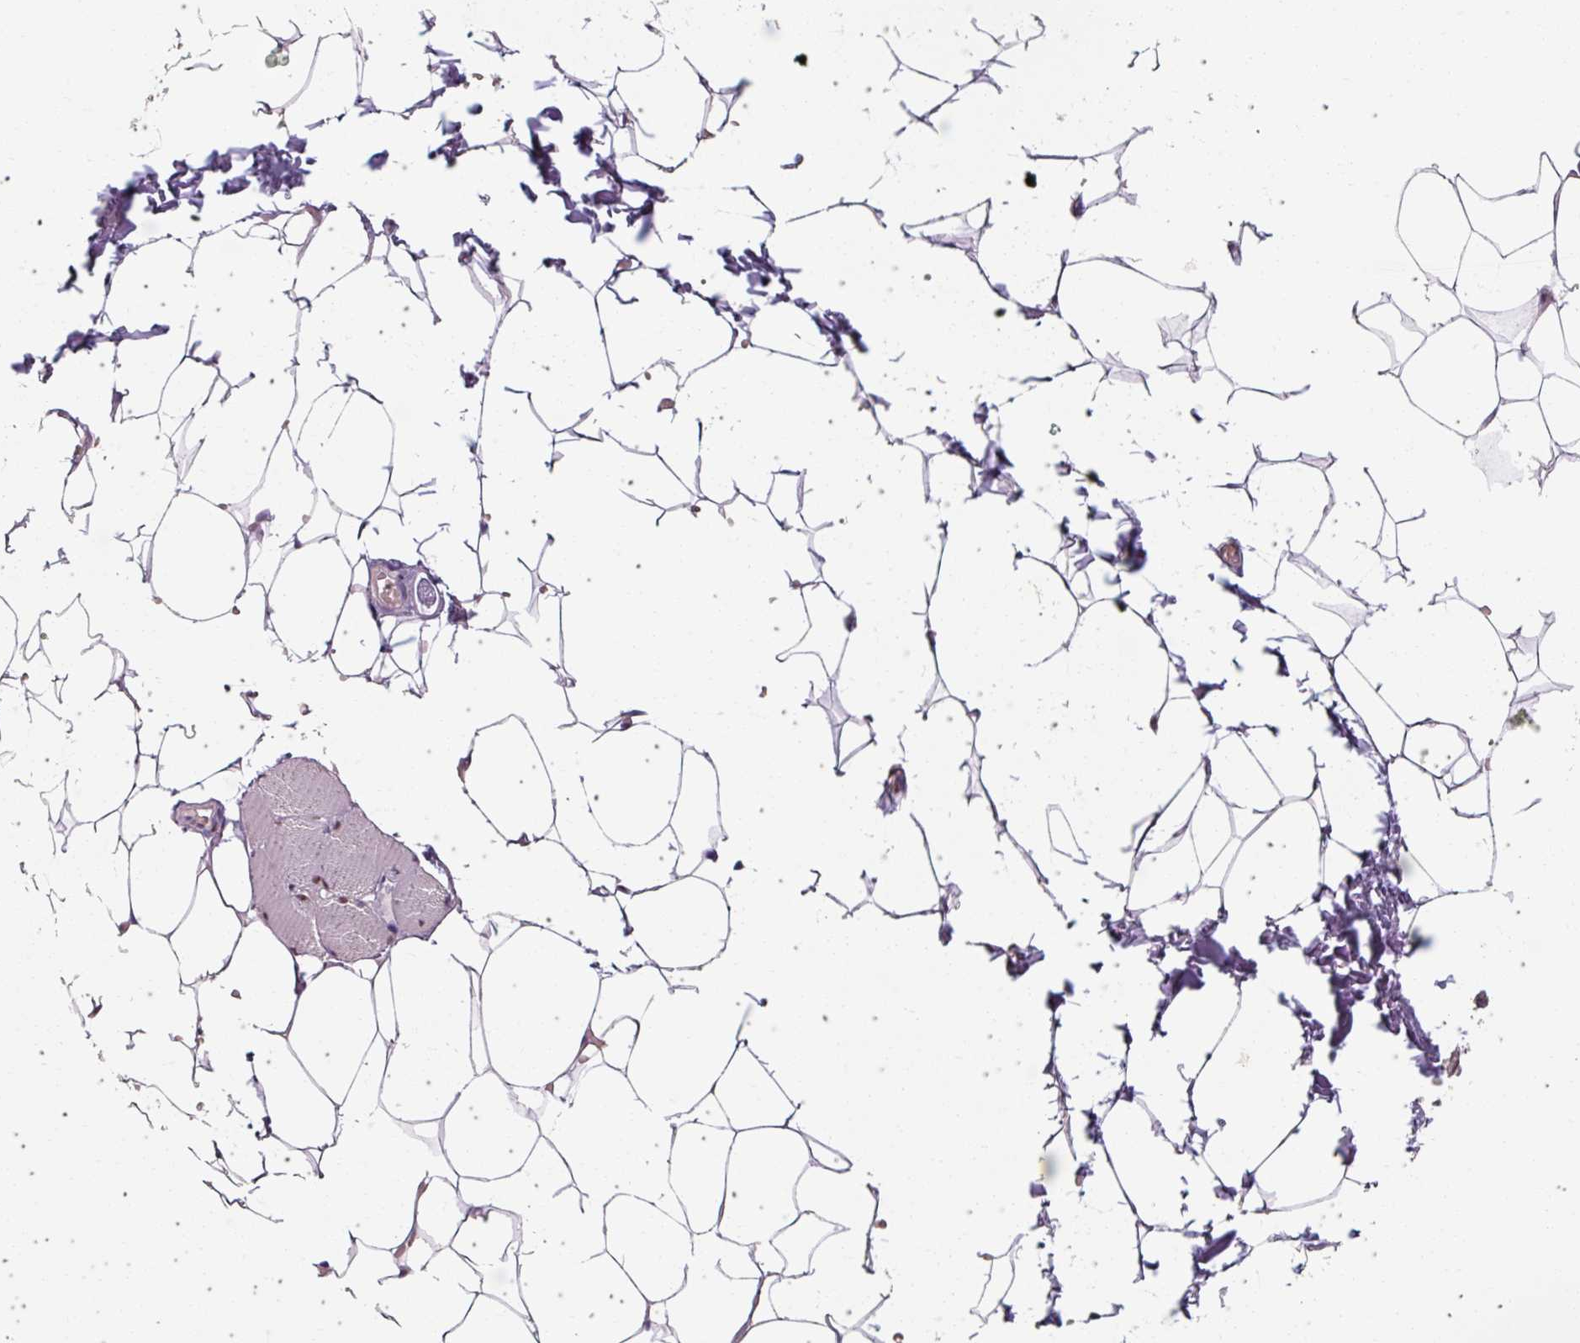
{"staining": {"intensity": "weak", "quantity": "<25%", "location": "nuclear"}, "tissue": "adipose tissue", "cell_type": "Adipocytes", "image_type": "normal", "snomed": [{"axis": "morphology", "description": "Normal tissue, NOS"}, {"axis": "topography", "description": "Skin"}, {"axis": "topography", "description": "Peripheral nerve tissue"}], "caption": "DAB immunohistochemical staining of benign human adipose tissue reveals no significant expression in adipocytes.", "gene": "ENSG00000291316", "patient": {"sex": "female", "age": 56}}